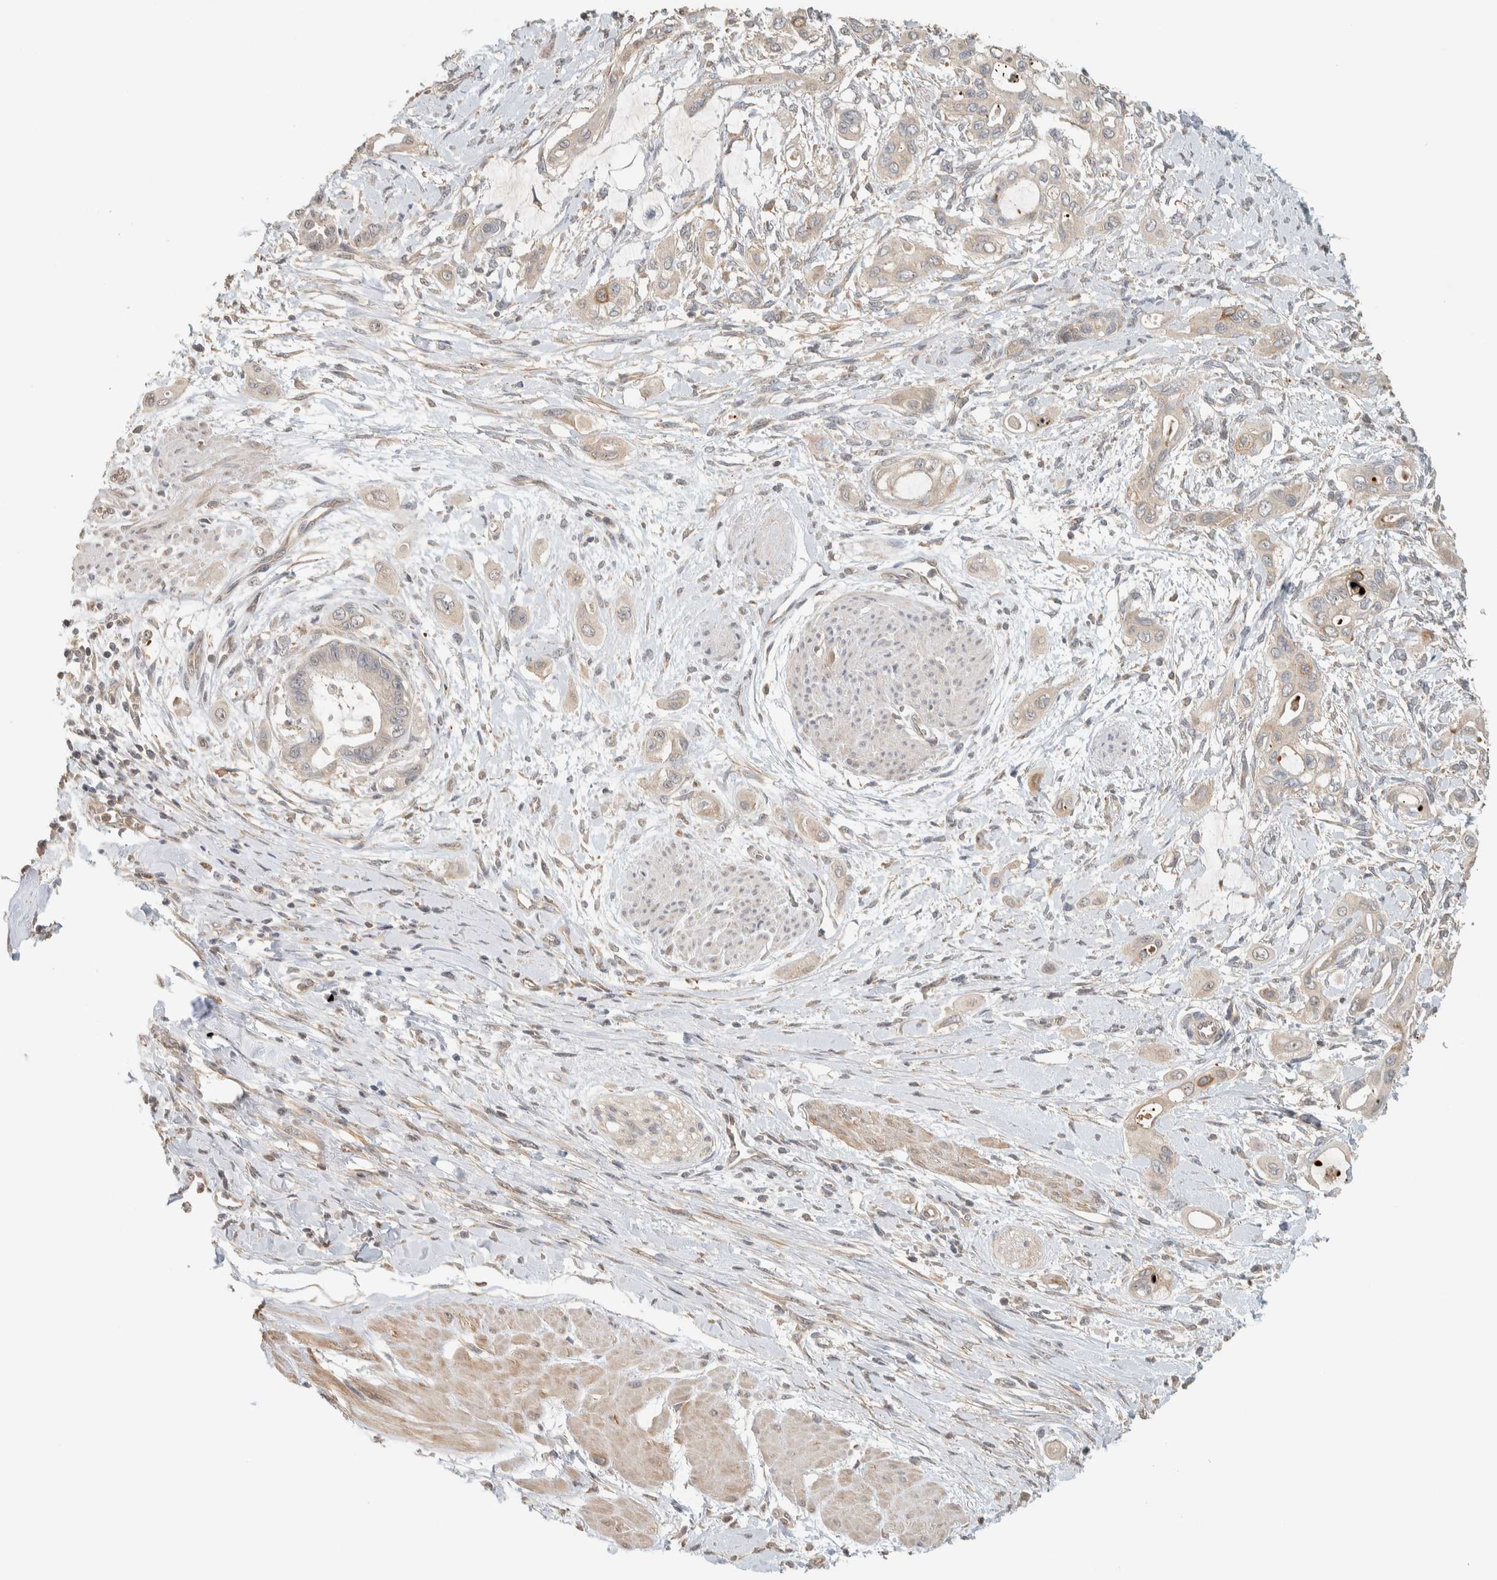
{"staining": {"intensity": "weak", "quantity": "<25%", "location": "cytoplasmic/membranous"}, "tissue": "pancreatic cancer", "cell_type": "Tumor cells", "image_type": "cancer", "snomed": [{"axis": "morphology", "description": "Adenocarcinoma, NOS"}, {"axis": "topography", "description": "Pancreas"}], "caption": "This is an immunohistochemistry (IHC) histopathology image of human pancreatic cancer. There is no expression in tumor cells.", "gene": "PDE7B", "patient": {"sex": "male", "age": 59}}